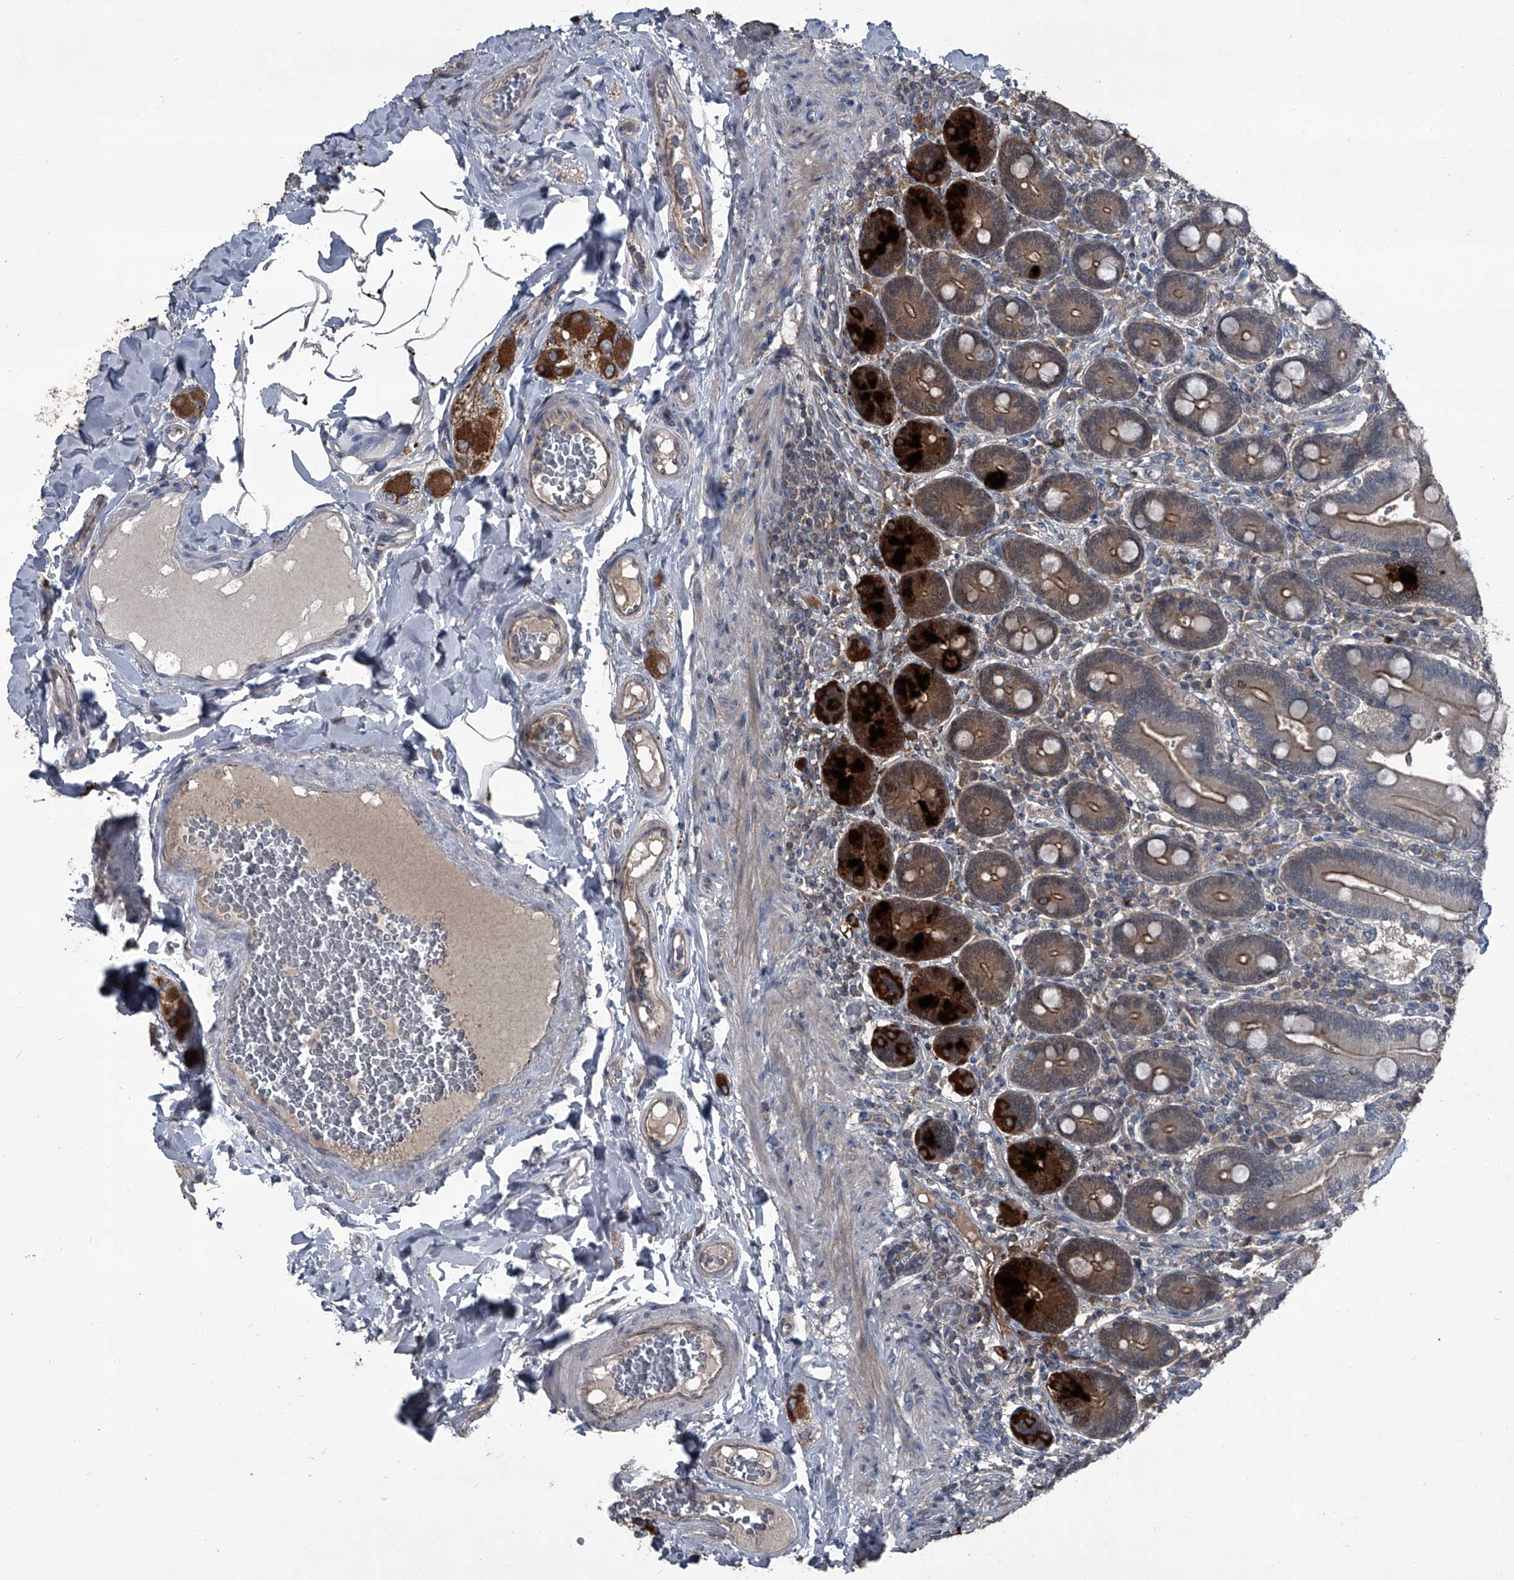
{"staining": {"intensity": "strong", "quantity": "25%-75%", "location": "cytoplasmic/membranous"}, "tissue": "duodenum", "cell_type": "Glandular cells", "image_type": "normal", "snomed": [{"axis": "morphology", "description": "Normal tissue, NOS"}, {"axis": "topography", "description": "Duodenum"}], "caption": "A brown stain labels strong cytoplasmic/membranous positivity of a protein in glandular cells of unremarkable human duodenum. The staining is performed using DAB (3,3'-diaminobenzidine) brown chromogen to label protein expression. The nuclei are counter-stained blue using hematoxylin.", "gene": "OARD1", "patient": {"sex": "female", "age": 62}}